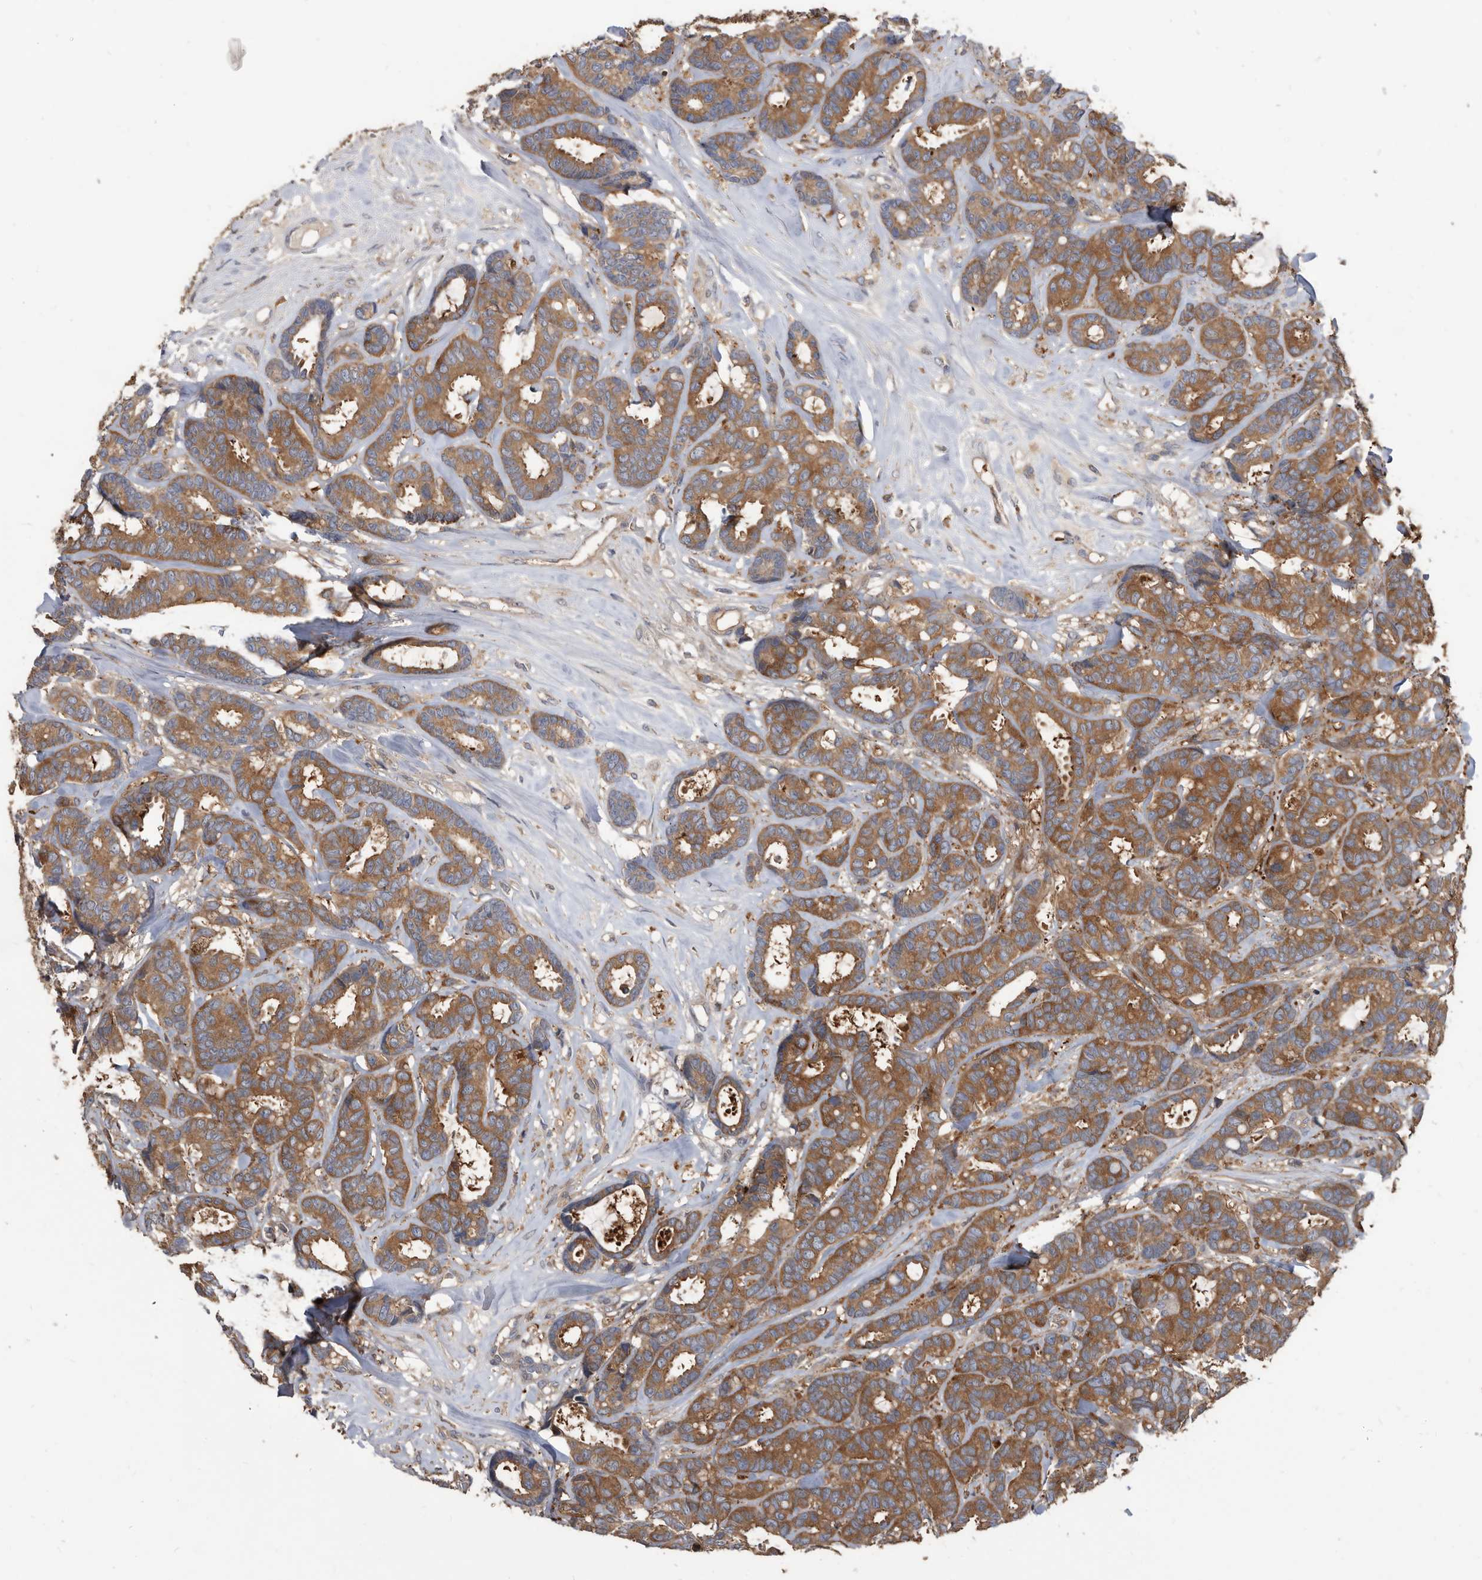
{"staining": {"intensity": "moderate", "quantity": ">75%", "location": "cytoplasmic/membranous"}, "tissue": "breast cancer", "cell_type": "Tumor cells", "image_type": "cancer", "snomed": [{"axis": "morphology", "description": "Duct carcinoma"}, {"axis": "topography", "description": "Breast"}], "caption": "Protein staining by immunohistochemistry (IHC) exhibits moderate cytoplasmic/membranous positivity in approximately >75% of tumor cells in intraductal carcinoma (breast). (IHC, brightfield microscopy, high magnification).", "gene": "APEH", "patient": {"sex": "female", "age": 87}}